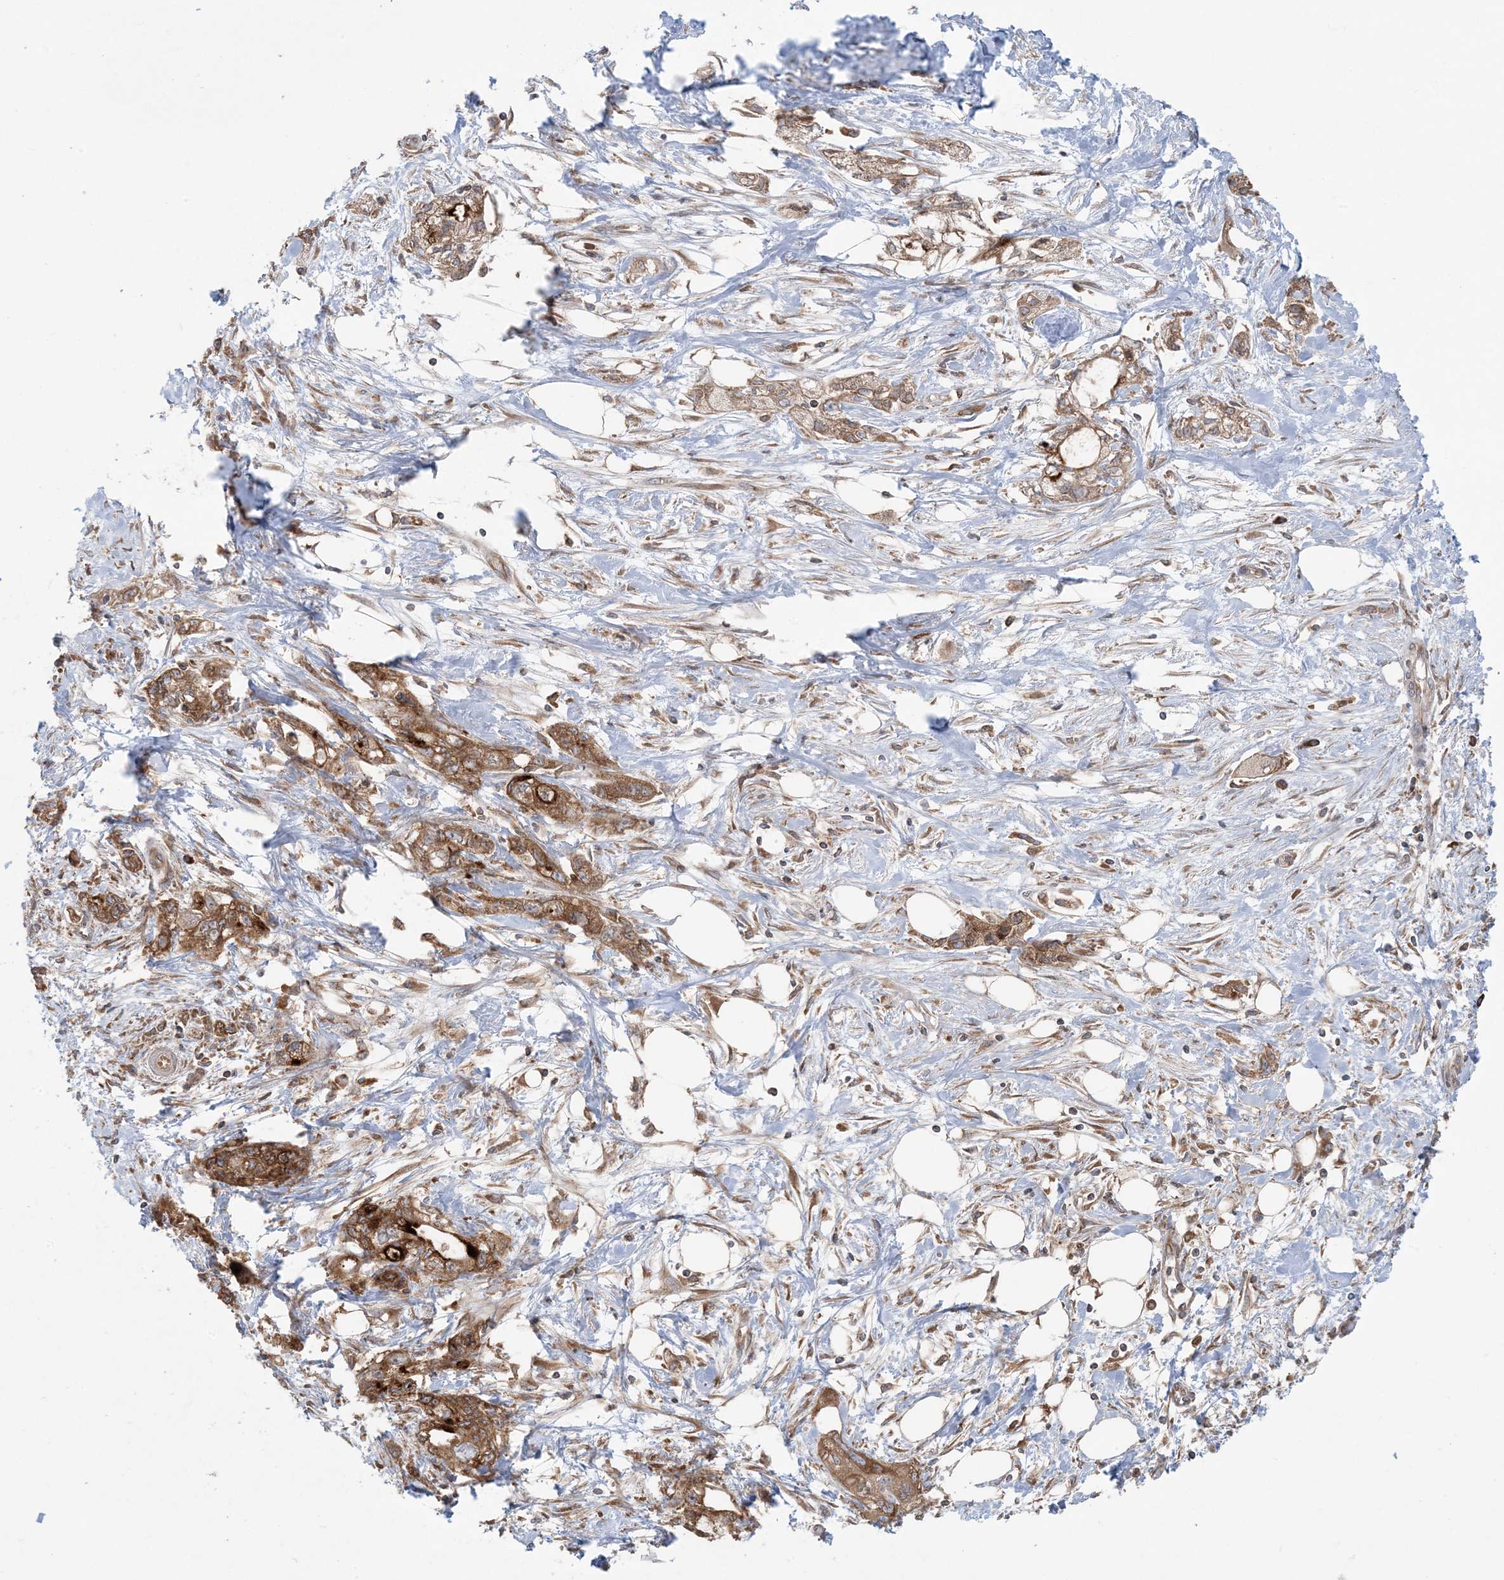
{"staining": {"intensity": "moderate", "quantity": ">75%", "location": "cytoplasmic/membranous"}, "tissue": "pancreatic cancer", "cell_type": "Tumor cells", "image_type": "cancer", "snomed": [{"axis": "morphology", "description": "Adenocarcinoma, NOS"}, {"axis": "topography", "description": "Pancreas"}], "caption": "Immunohistochemical staining of human pancreatic cancer (adenocarcinoma) shows medium levels of moderate cytoplasmic/membranous positivity in about >75% of tumor cells.", "gene": "UBXN4", "patient": {"sex": "male", "age": 70}}